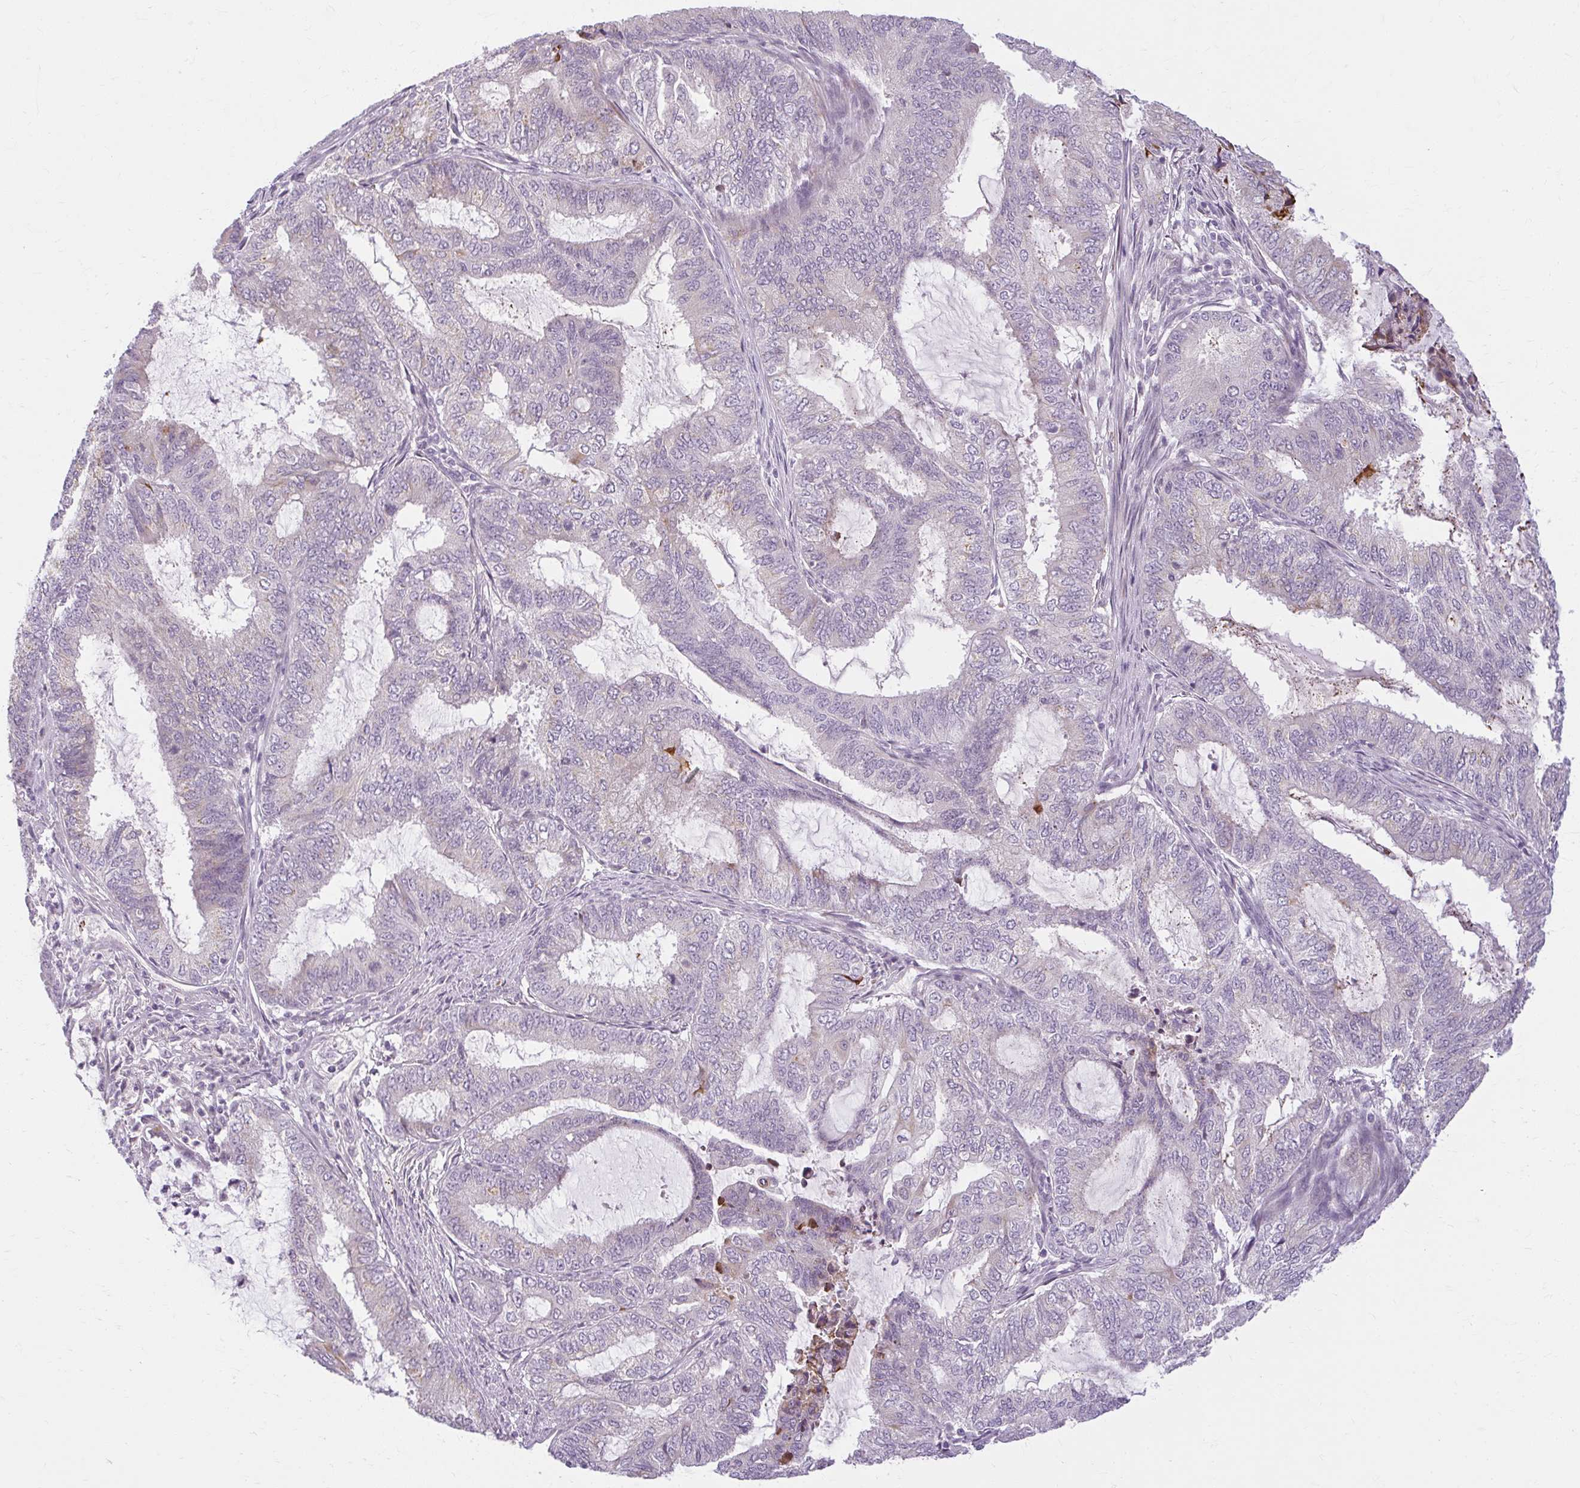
{"staining": {"intensity": "negative", "quantity": "none", "location": "none"}, "tissue": "endometrial cancer", "cell_type": "Tumor cells", "image_type": "cancer", "snomed": [{"axis": "morphology", "description": "Adenocarcinoma, NOS"}, {"axis": "topography", "description": "Endometrium"}], "caption": "DAB immunohistochemical staining of endometrial adenocarcinoma displays no significant staining in tumor cells.", "gene": "ZFYVE26", "patient": {"sex": "female", "age": 51}}